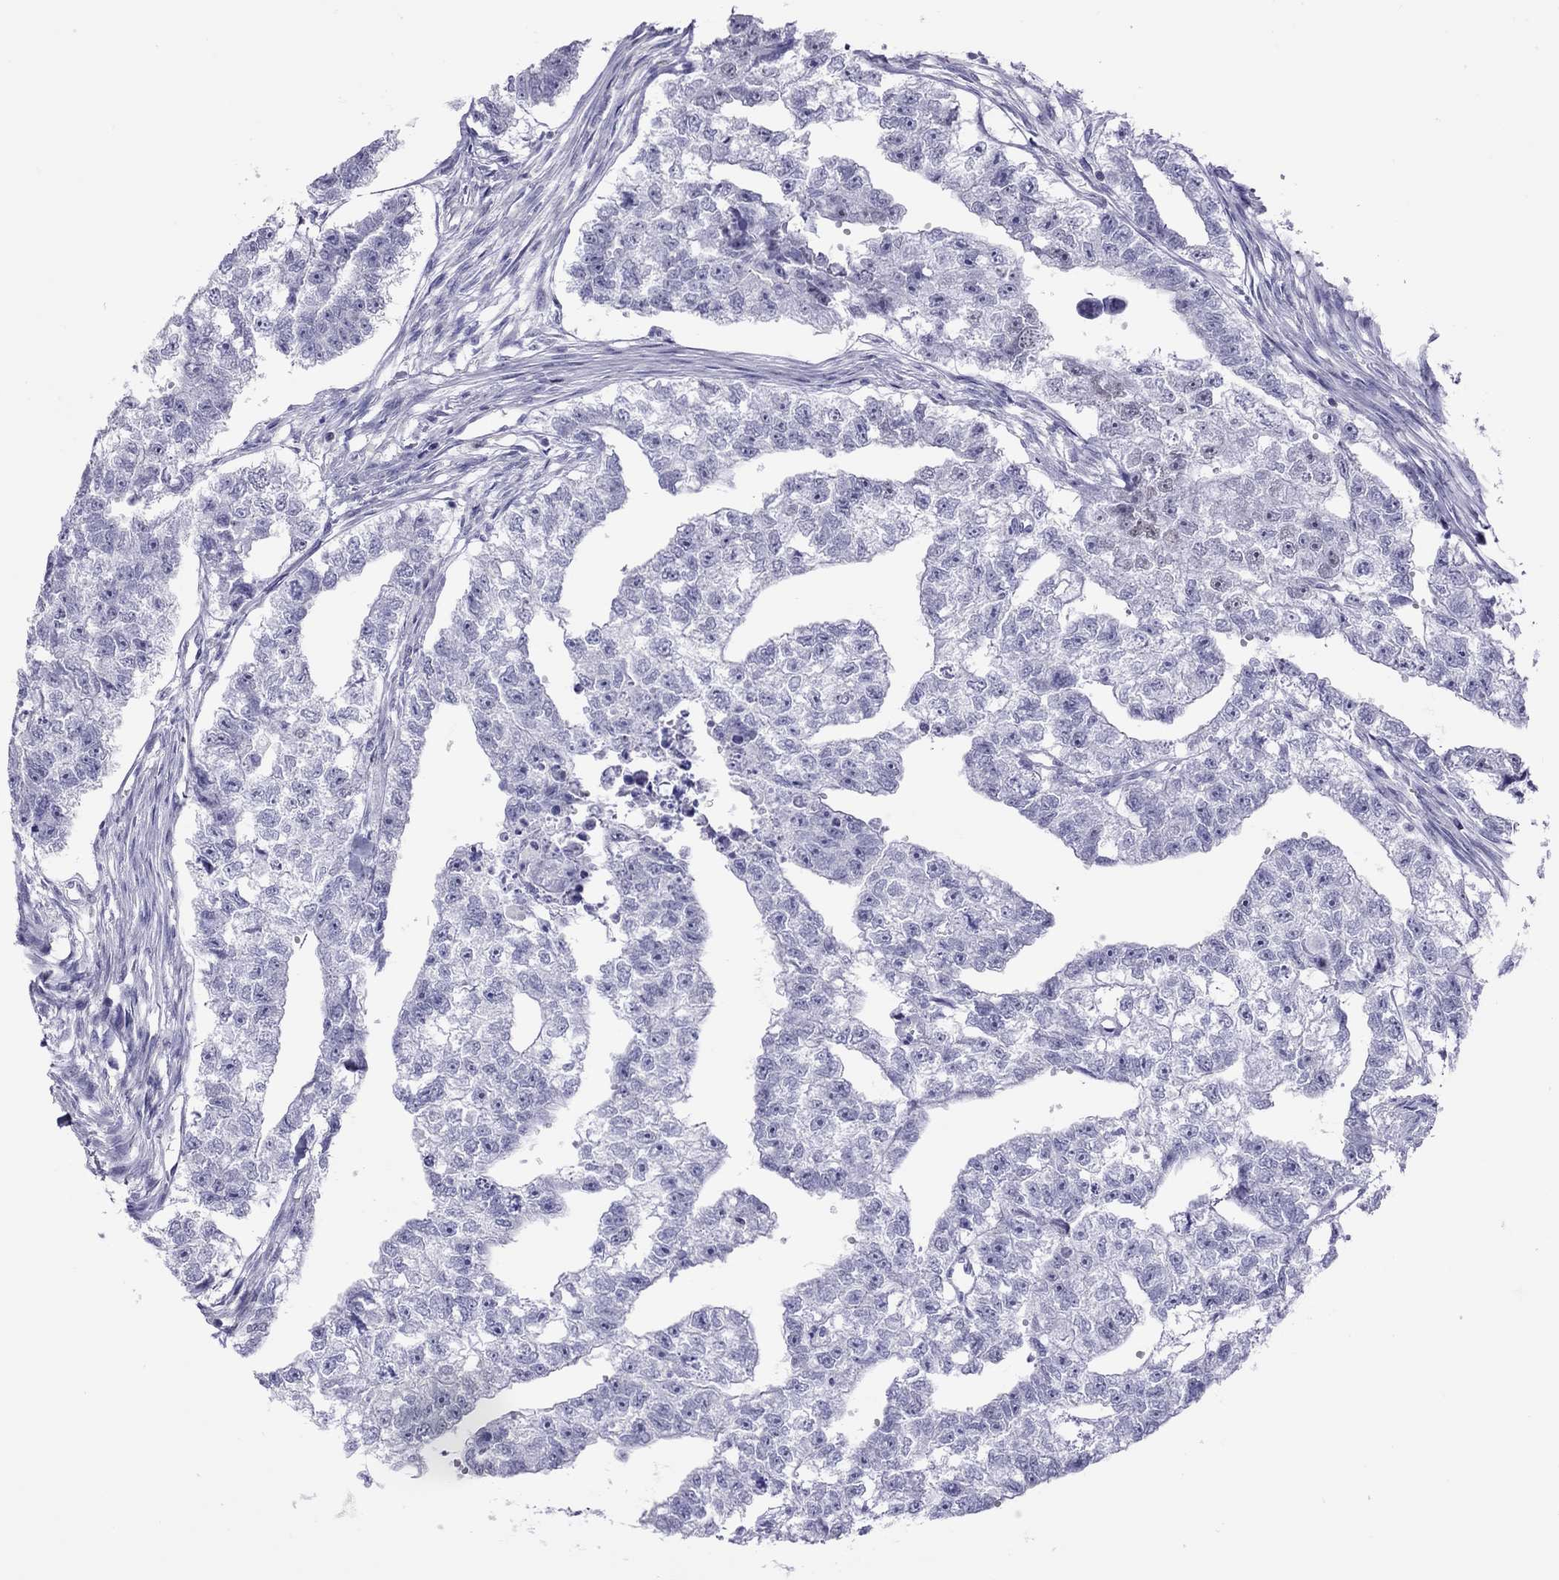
{"staining": {"intensity": "negative", "quantity": "none", "location": "none"}, "tissue": "testis cancer", "cell_type": "Tumor cells", "image_type": "cancer", "snomed": [{"axis": "morphology", "description": "Carcinoma, Embryonal, NOS"}, {"axis": "morphology", "description": "Teratoma, malignant, NOS"}, {"axis": "topography", "description": "Testis"}], "caption": "Tumor cells are negative for brown protein staining in testis cancer.", "gene": "STAG3", "patient": {"sex": "male", "age": 44}}